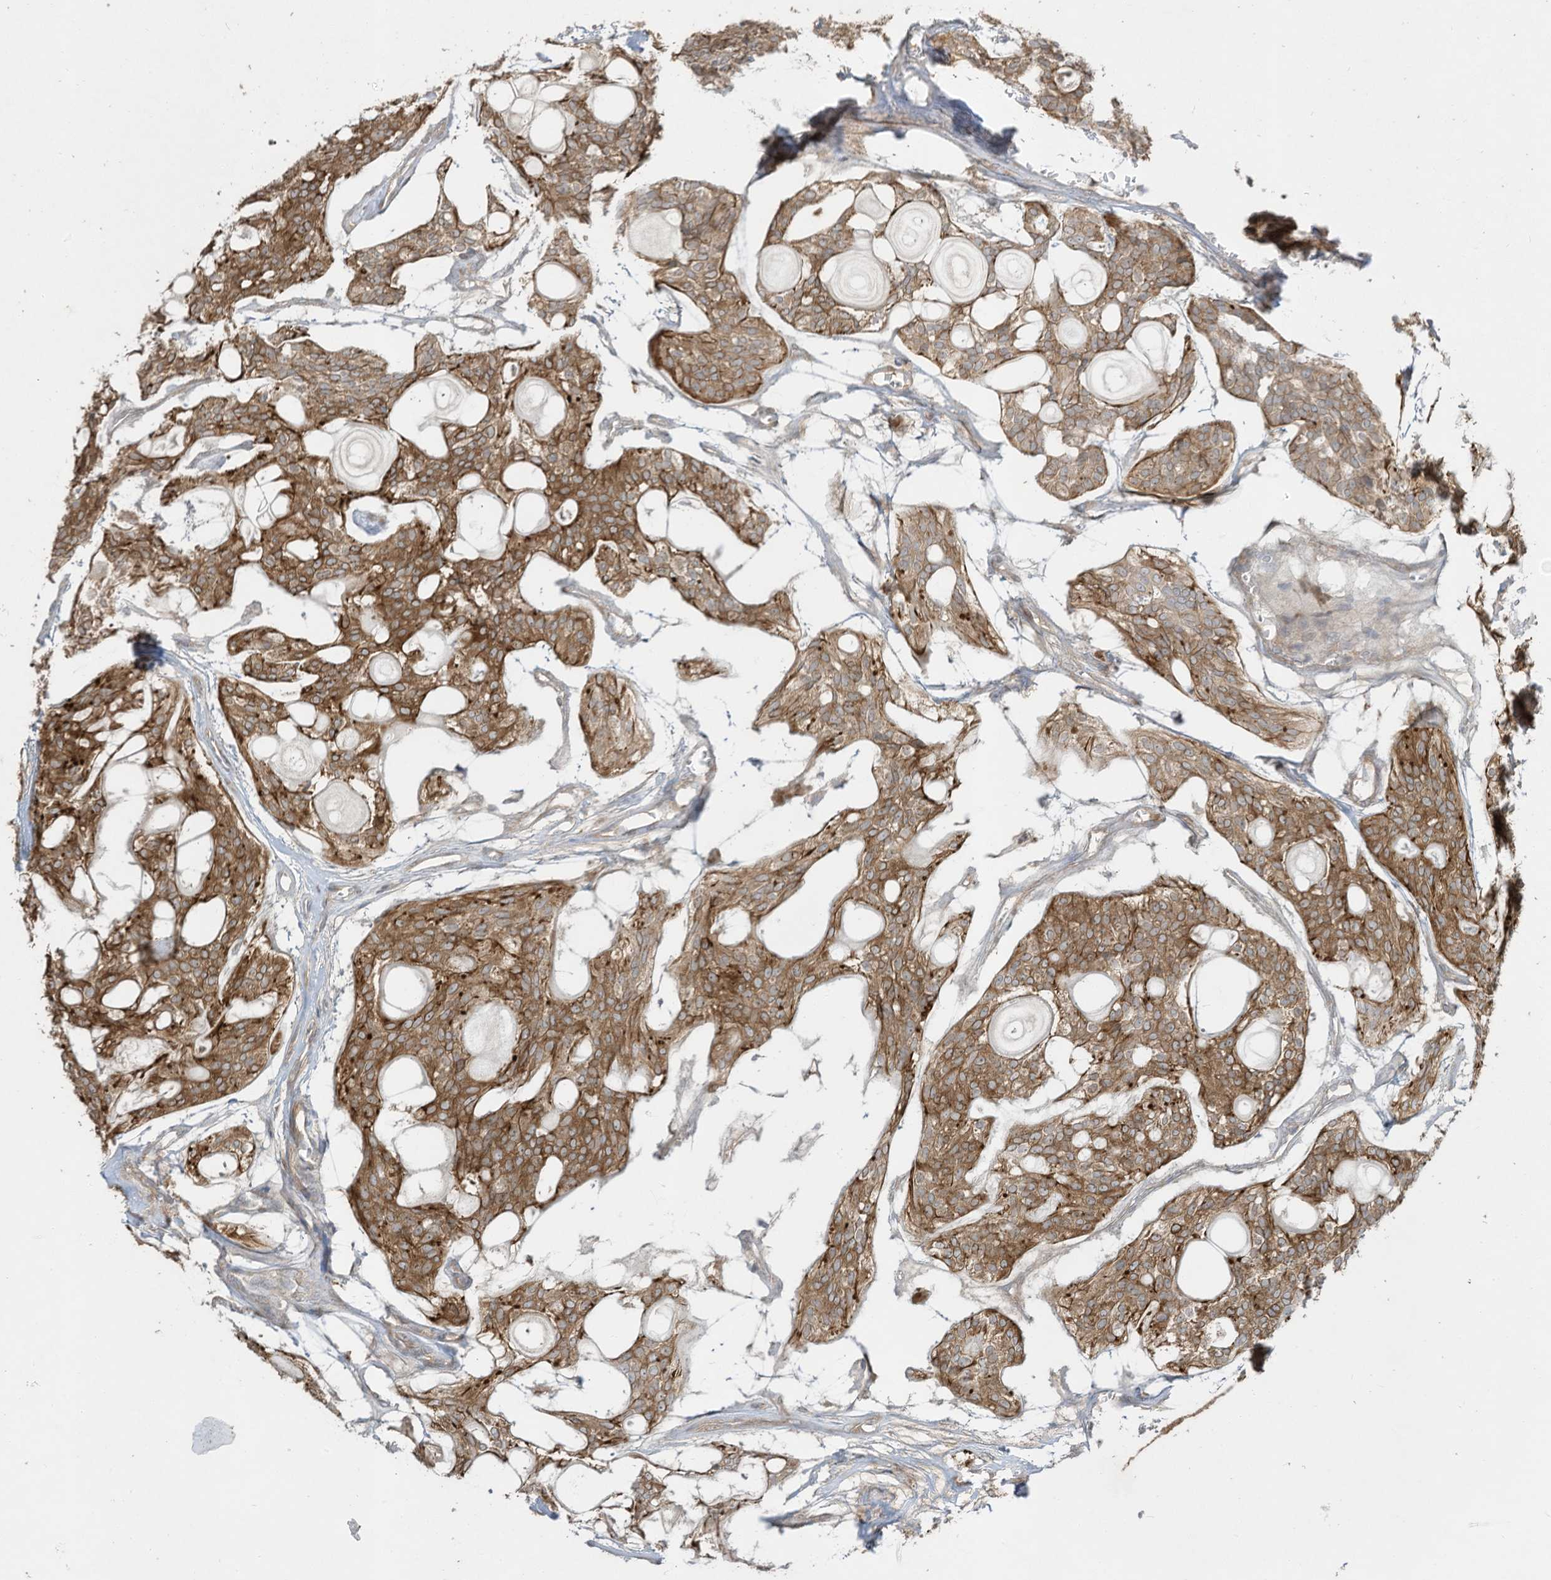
{"staining": {"intensity": "moderate", "quantity": ">75%", "location": "cytoplasmic/membranous"}, "tissue": "head and neck cancer", "cell_type": "Tumor cells", "image_type": "cancer", "snomed": [{"axis": "morphology", "description": "Adenocarcinoma, NOS"}, {"axis": "topography", "description": "Head-Neck"}], "caption": "The image exhibits immunohistochemical staining of adenocarcinoma (head and neck). There is moderate cytoplasmic/membranous positivity is seen in approximately >75% of tumor cells.", "gene": "LDAH", "patient": {"sex": "male", "age": 66}}